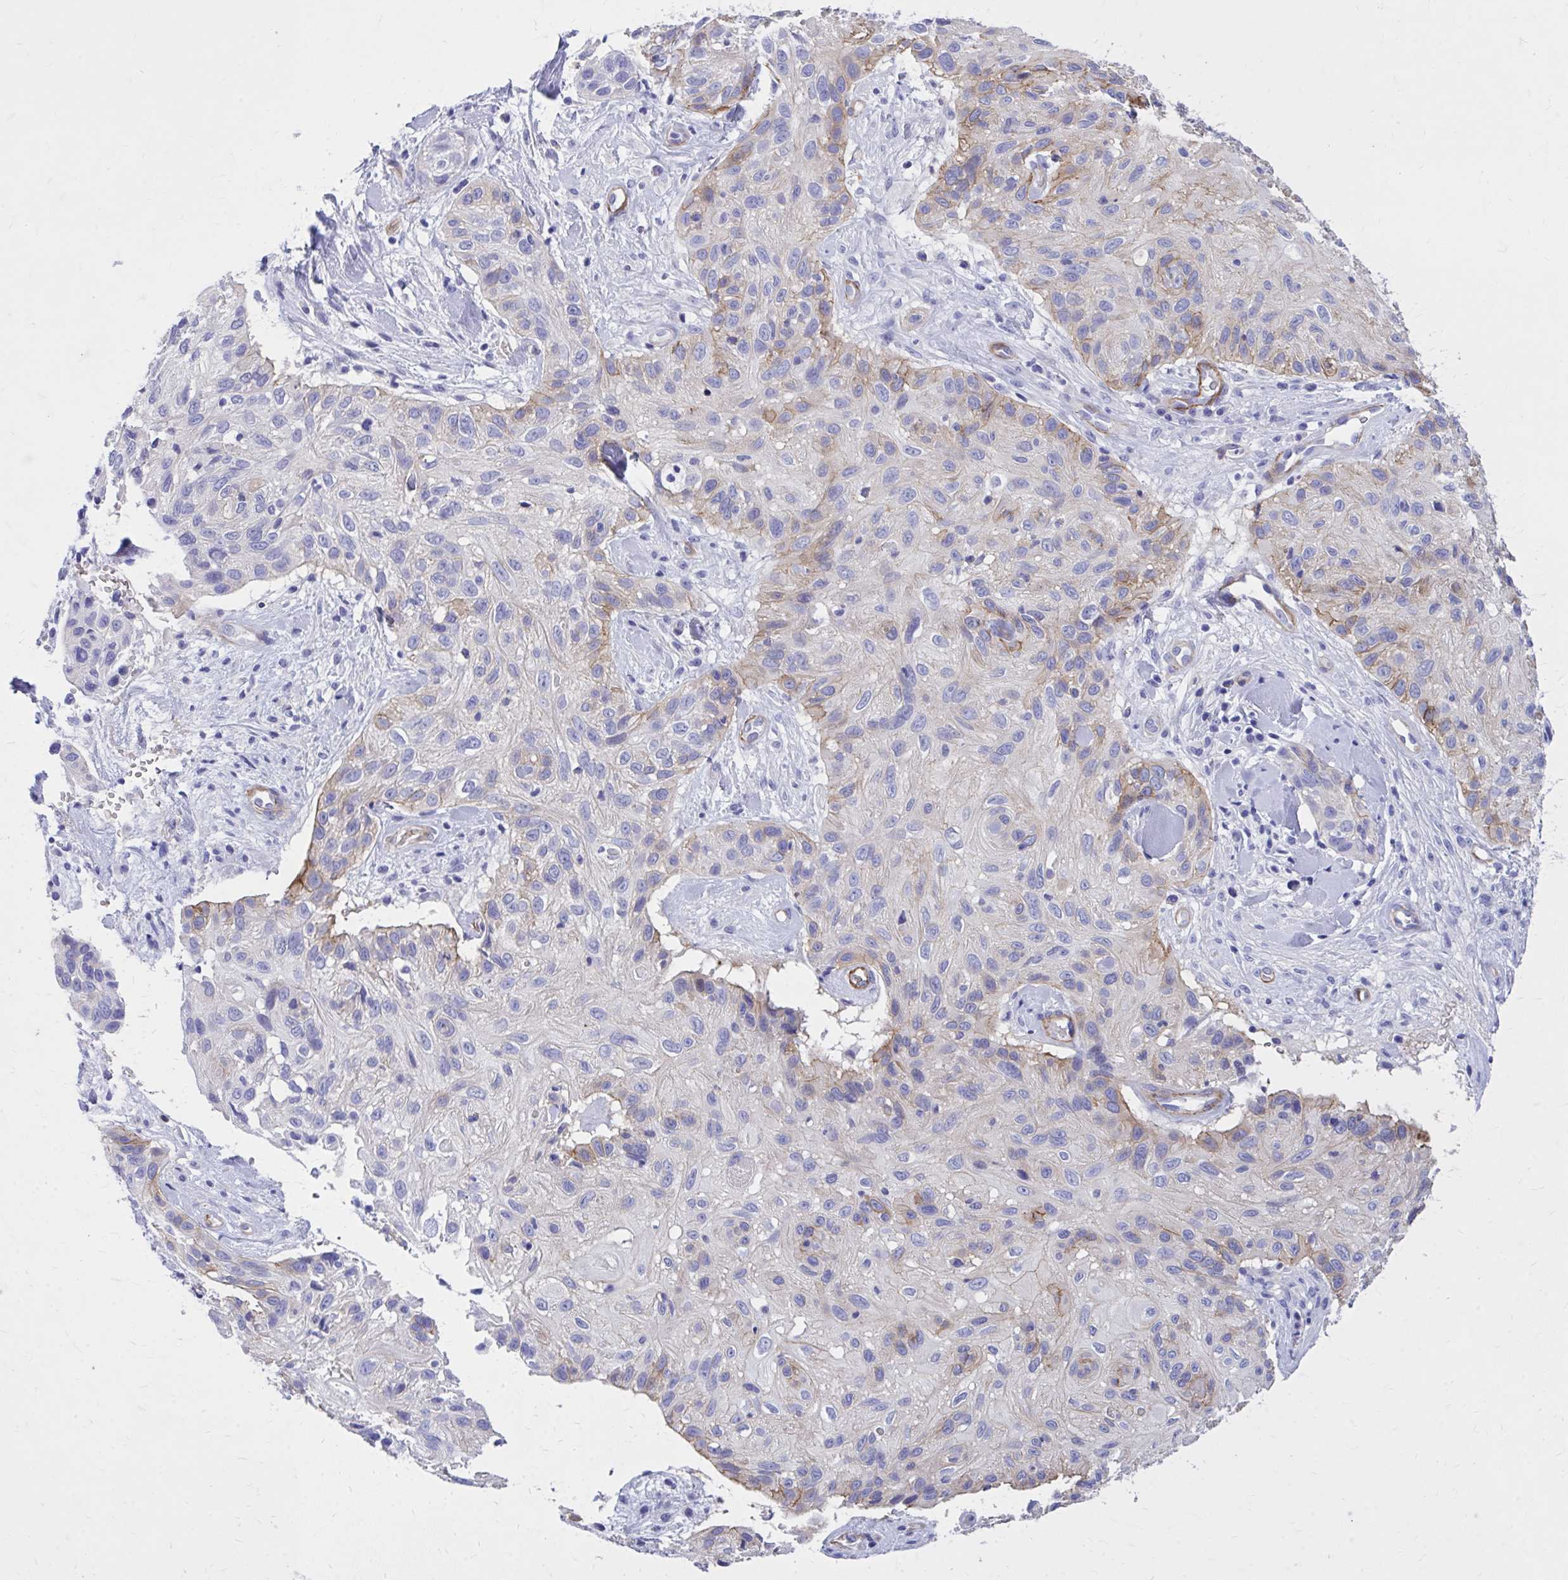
{"staining": {"intensity": "weak", "quantity": "<25%", "location": "cytoplasmic/membranous"}, "tissue": "skin cancer", "cell_type": "Tumor cells", "image_type": "cancer", "snomed": [{"axis": "morphology", "description": "Squamous cell carcinoma, NOS"}, {"axis": "topography", "description": "Skin"}], "caption": "This is an immunohistochemistry histopathology image of human skin squamous cell carcinoma. There is no positivity in tumor cells.", "gene": "EPB41L1", "patient": {"sex": "male", "age": 82}}